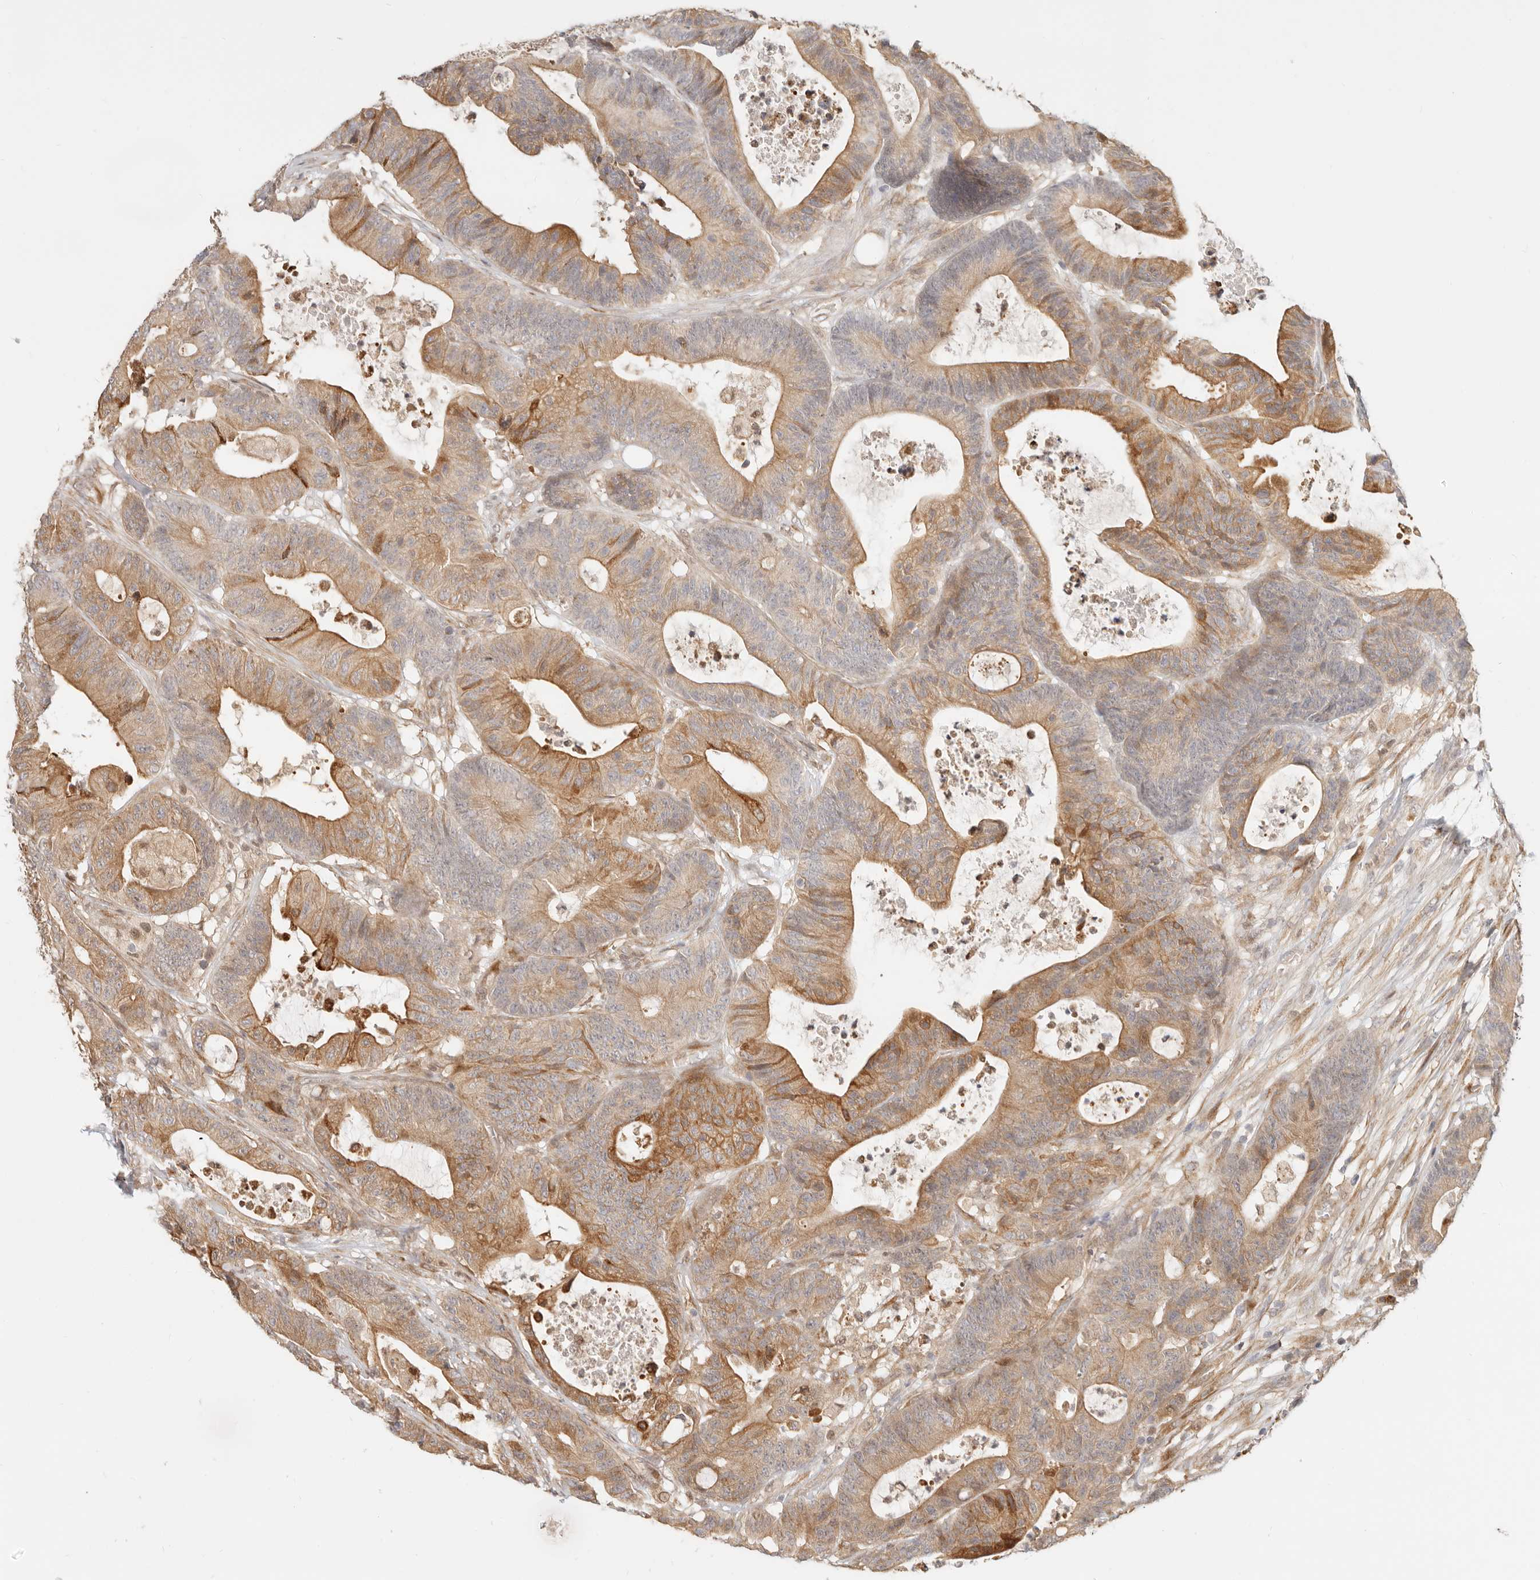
{"staining": {"intensity": "moderate", "quantity": "25%-75%", "location": "cytoplasmic/membranous"}, "tissue": "colorectal cancer", "cell_type": "Tumor cells", "image_type": "cancer", "snomed": [{"axis": "morphology", "description": "Adenocarcinoma, NOS"}, {"axis": "topography", "description": "Colon"}], "caption": "This photomicrograph exhibits IHC staining of human colorectal adenocarcinoma, with medium moderate cytoplasmic/membranous staining in about 25%-75% of tumor cells.", "gene": "TUFT1", "patient": {"sex": "female", "age": 84}}